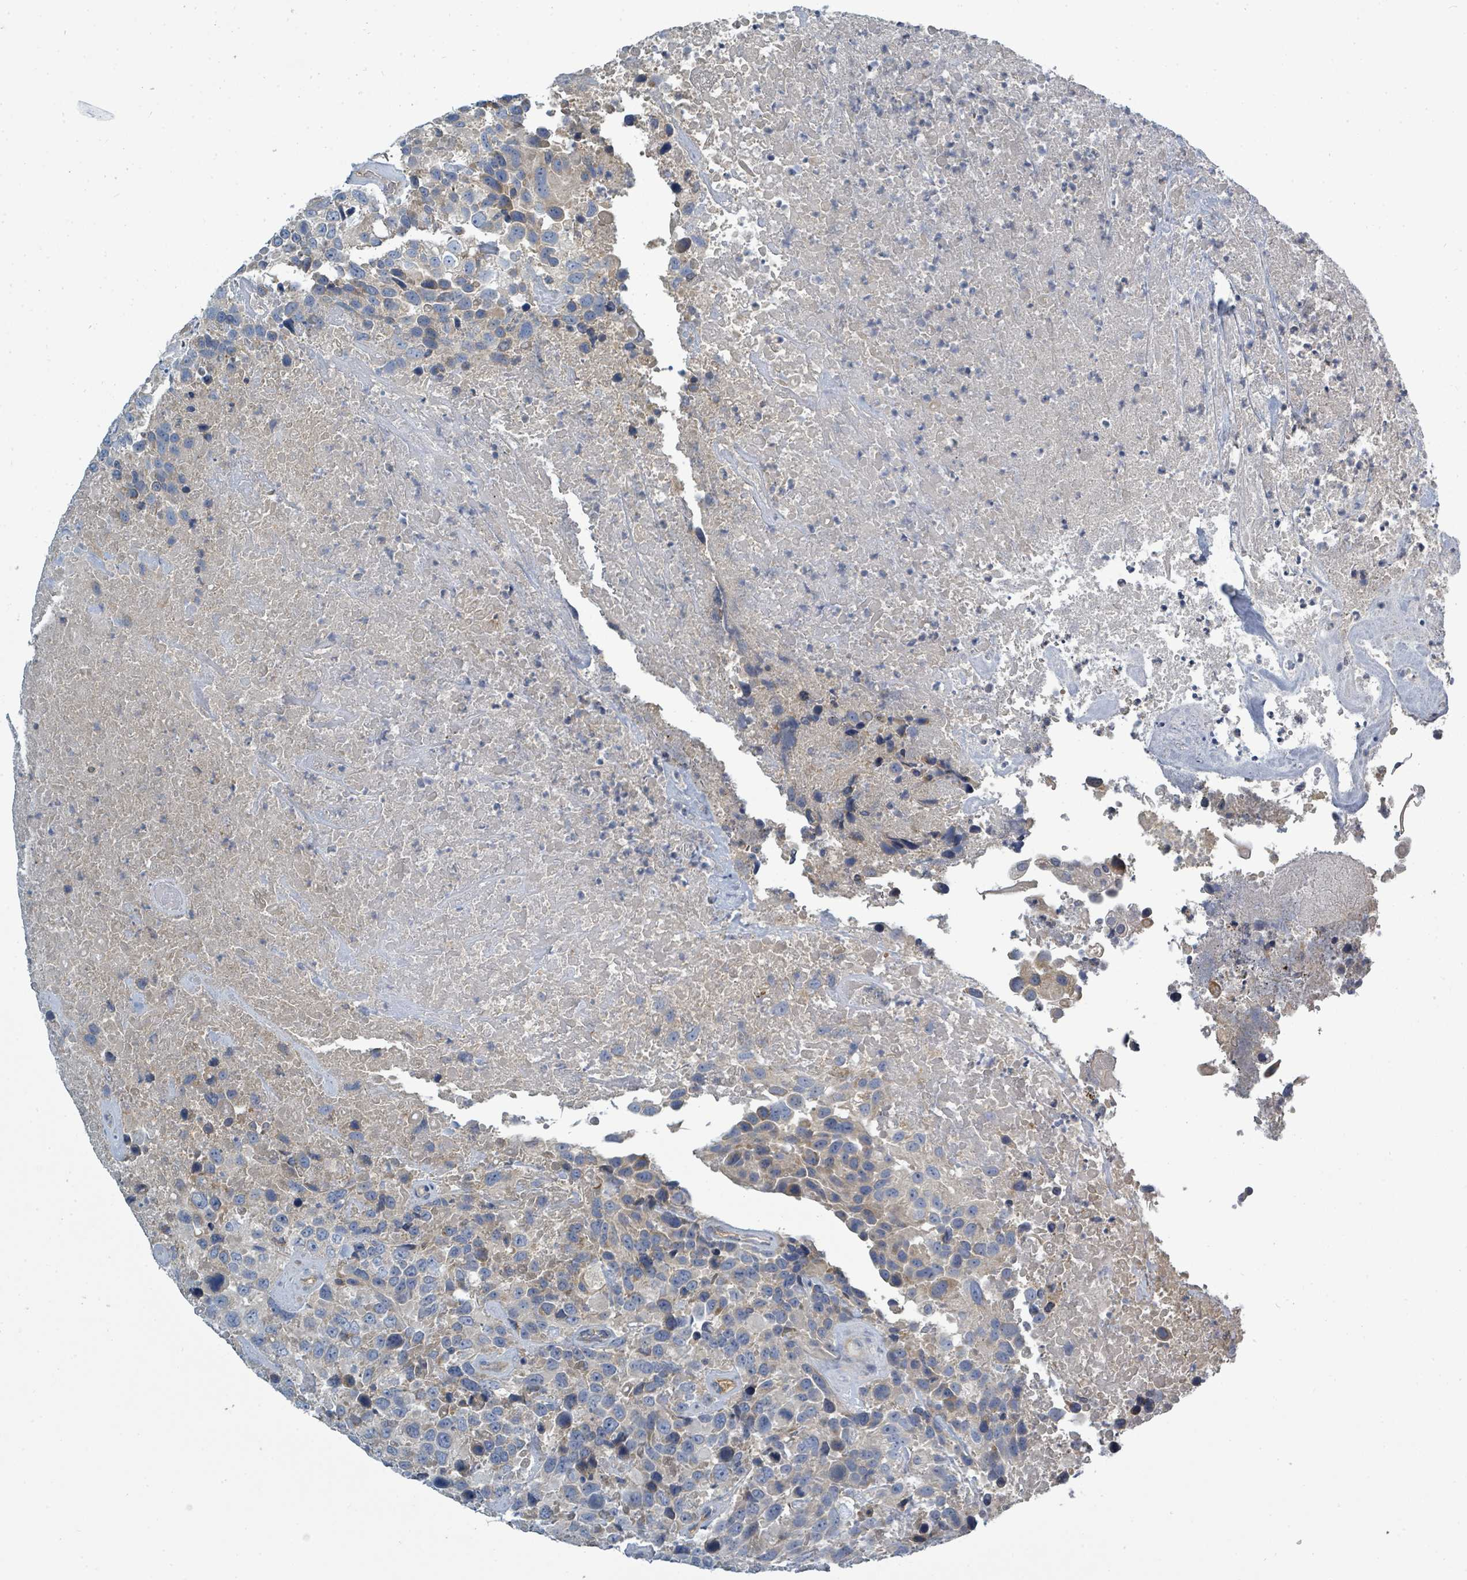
{"staining": {"intensity": "negative", "quantity": "none", "location": "none"}, "tissue": "urothelial cancer", "cell_type": "Tumor cells", "image_type": "cancer", "snomed": [{"axis": "morphology", "description": "Urothelial carcinoma, High grade"}, {"axis": "topography", "description": "Urinary bladder"}], "caption": "This is an IHC histopathology image of urothelial cancer. There is no expression in tumor cells.", "gene": "SLC25A23", "patient": {"sex": "female", "age": 70}}